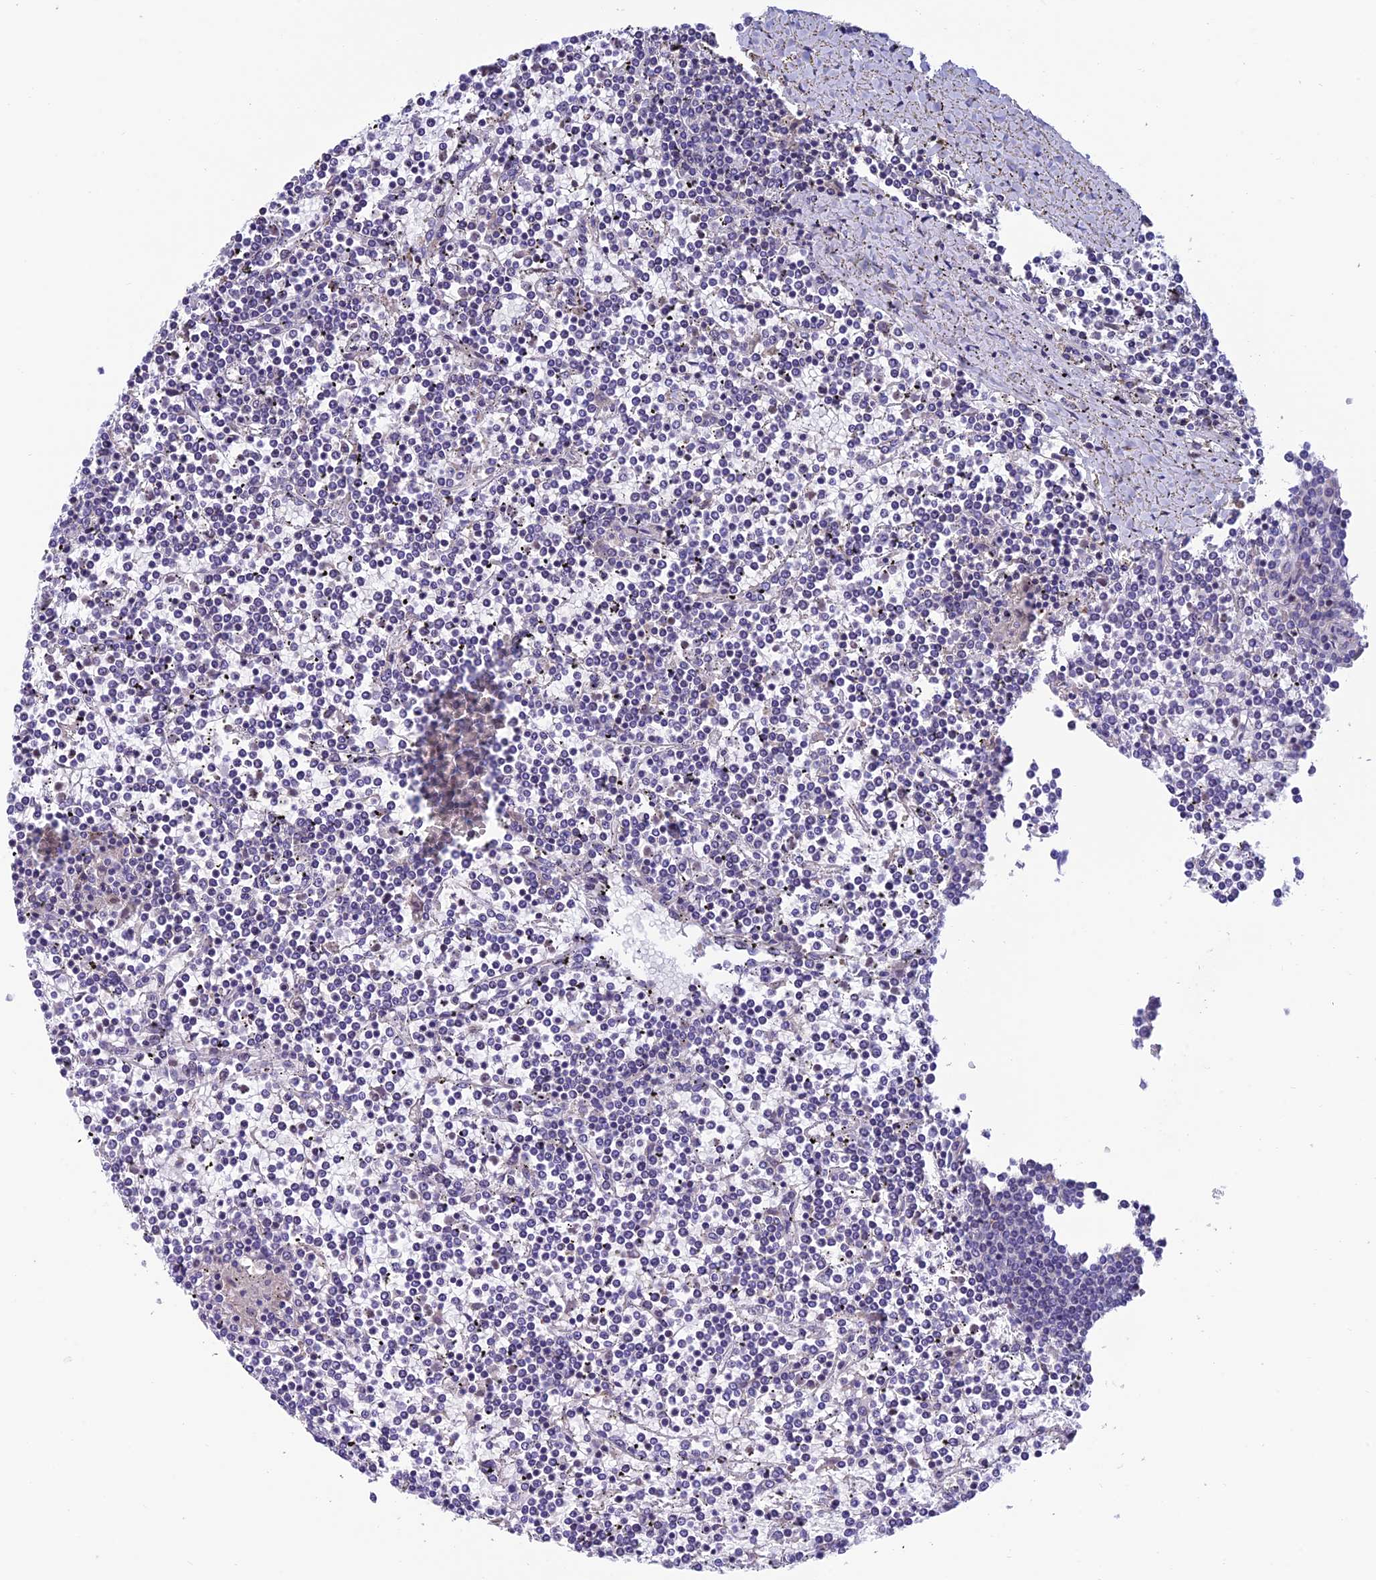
{"staining": {"intensity": "negative", "quantity": "none", "location": "none"}, "tissue": "lymphoma", "cell_type": "Tumor cells", "image_type": "cancer", "snomed": [{"axis": "morphology", "description": "Malignant lymphoma, non-Hodgkin's type, Low grade"}, {"axis": "topography", "description": "Spleen"}], "caption": "Tumor cells are negative for brown protein staining in lymphoma.", "gene": "FAM178B", "patient": {"sex": "female", "age": 19}}